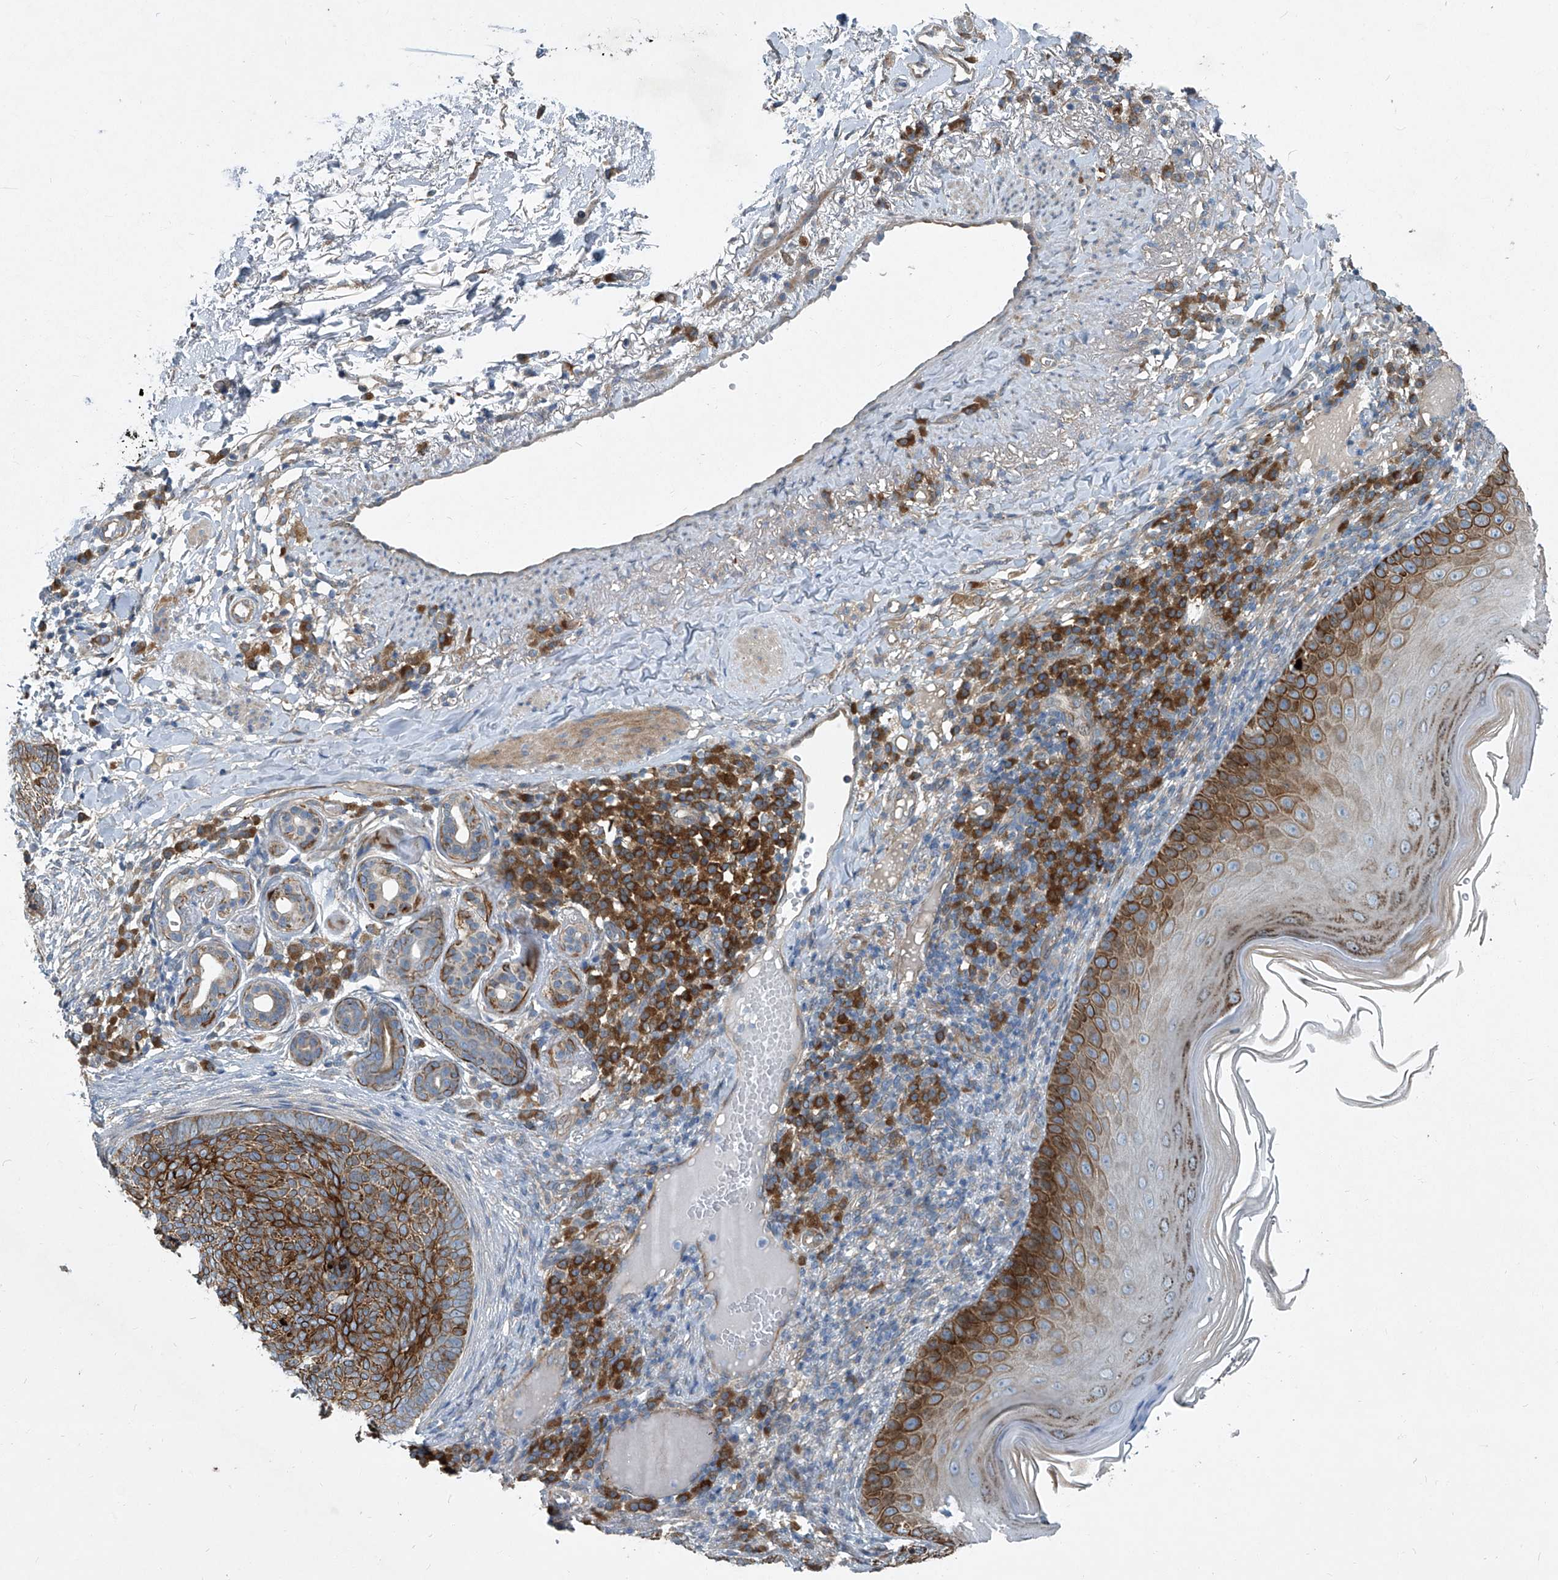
{"staining": {"intensity": "strong", "quantity": ">75%", "location": "cytoplasmic/membranous"}, "tissue": "skin cancer", "cell_type": "Tumor cells", "image_type": "cancer", "snomed": [{"axis": "morphology", "description": "Basal cell carcinoma"}, {"axis": "topography", "description": "Skin"}], "caption": "Immunohistochemistry (DAB) staining of human basal cell carcinoma (skin) demonstrates strong cytoplasmic/membranous protein expression in about >75% of tumor cells.", "gene": "SLC26A11", "patient": {"sex": "male", "age": 85}}